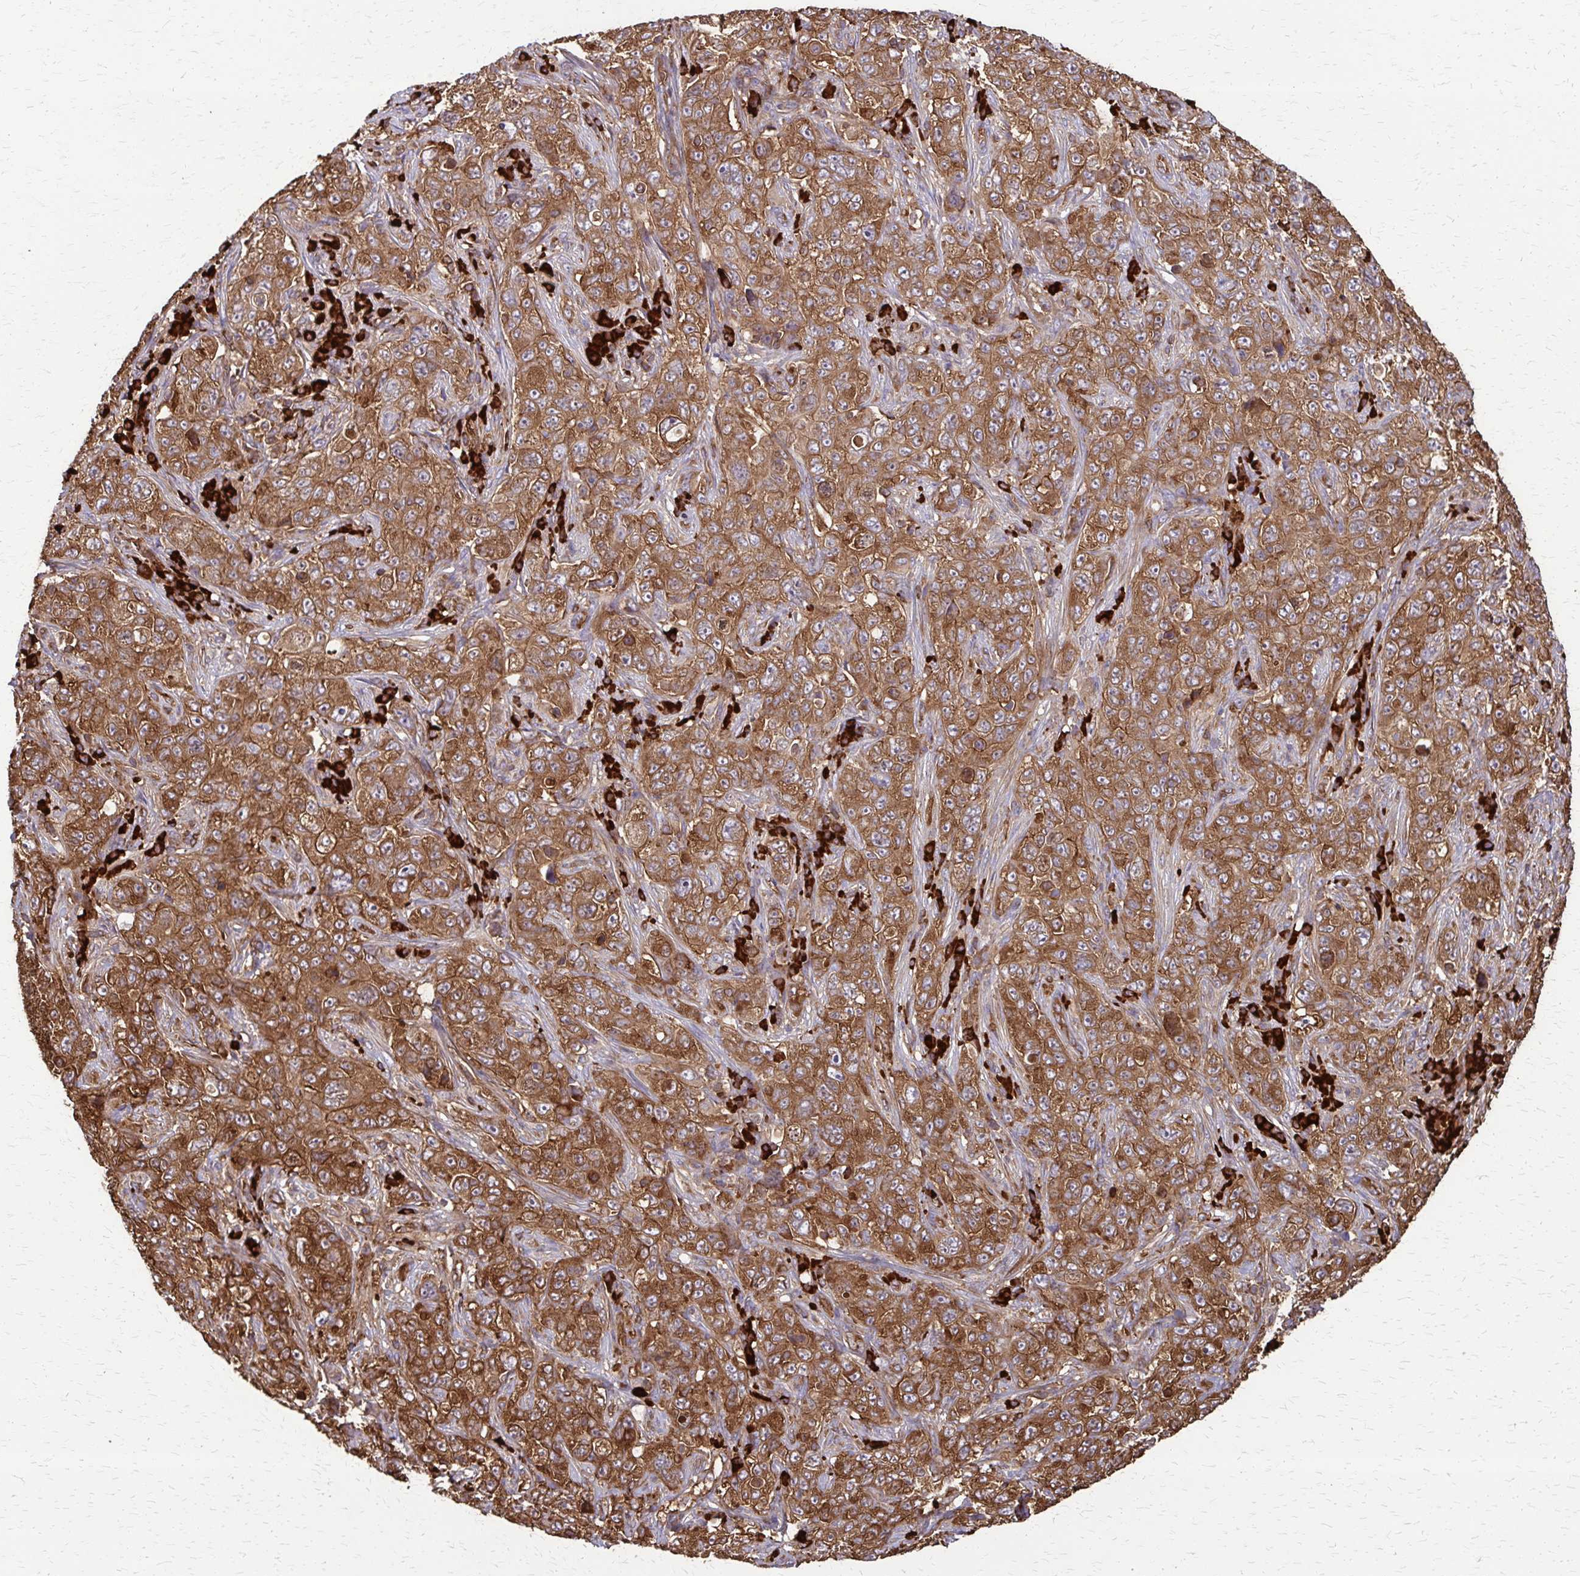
{"staining": {"intensity": "moderate", "quantity": ">75%", "location": "cytoplasmic/membranous"}, "tissue": "pancreatic cancer", "cell_type": "Tumor cells", "image_type": "cancer", "snomed": [{"axis": "morphology", "description": "Adenocarcinoma, NOS"}, {"axis": "topography", "description": "Pancreas"}], "caption": "Immunohistochemical staining of pancreatic adenocarcinoma reveals medium levels of moderate cytoplasmic/membranous protein expression in approximately >75% of tumor cells. (IHC, brightfield microscopy, high magnification).", "gene": "EEF2", "patient": {"sex": "male", "age": 68}}